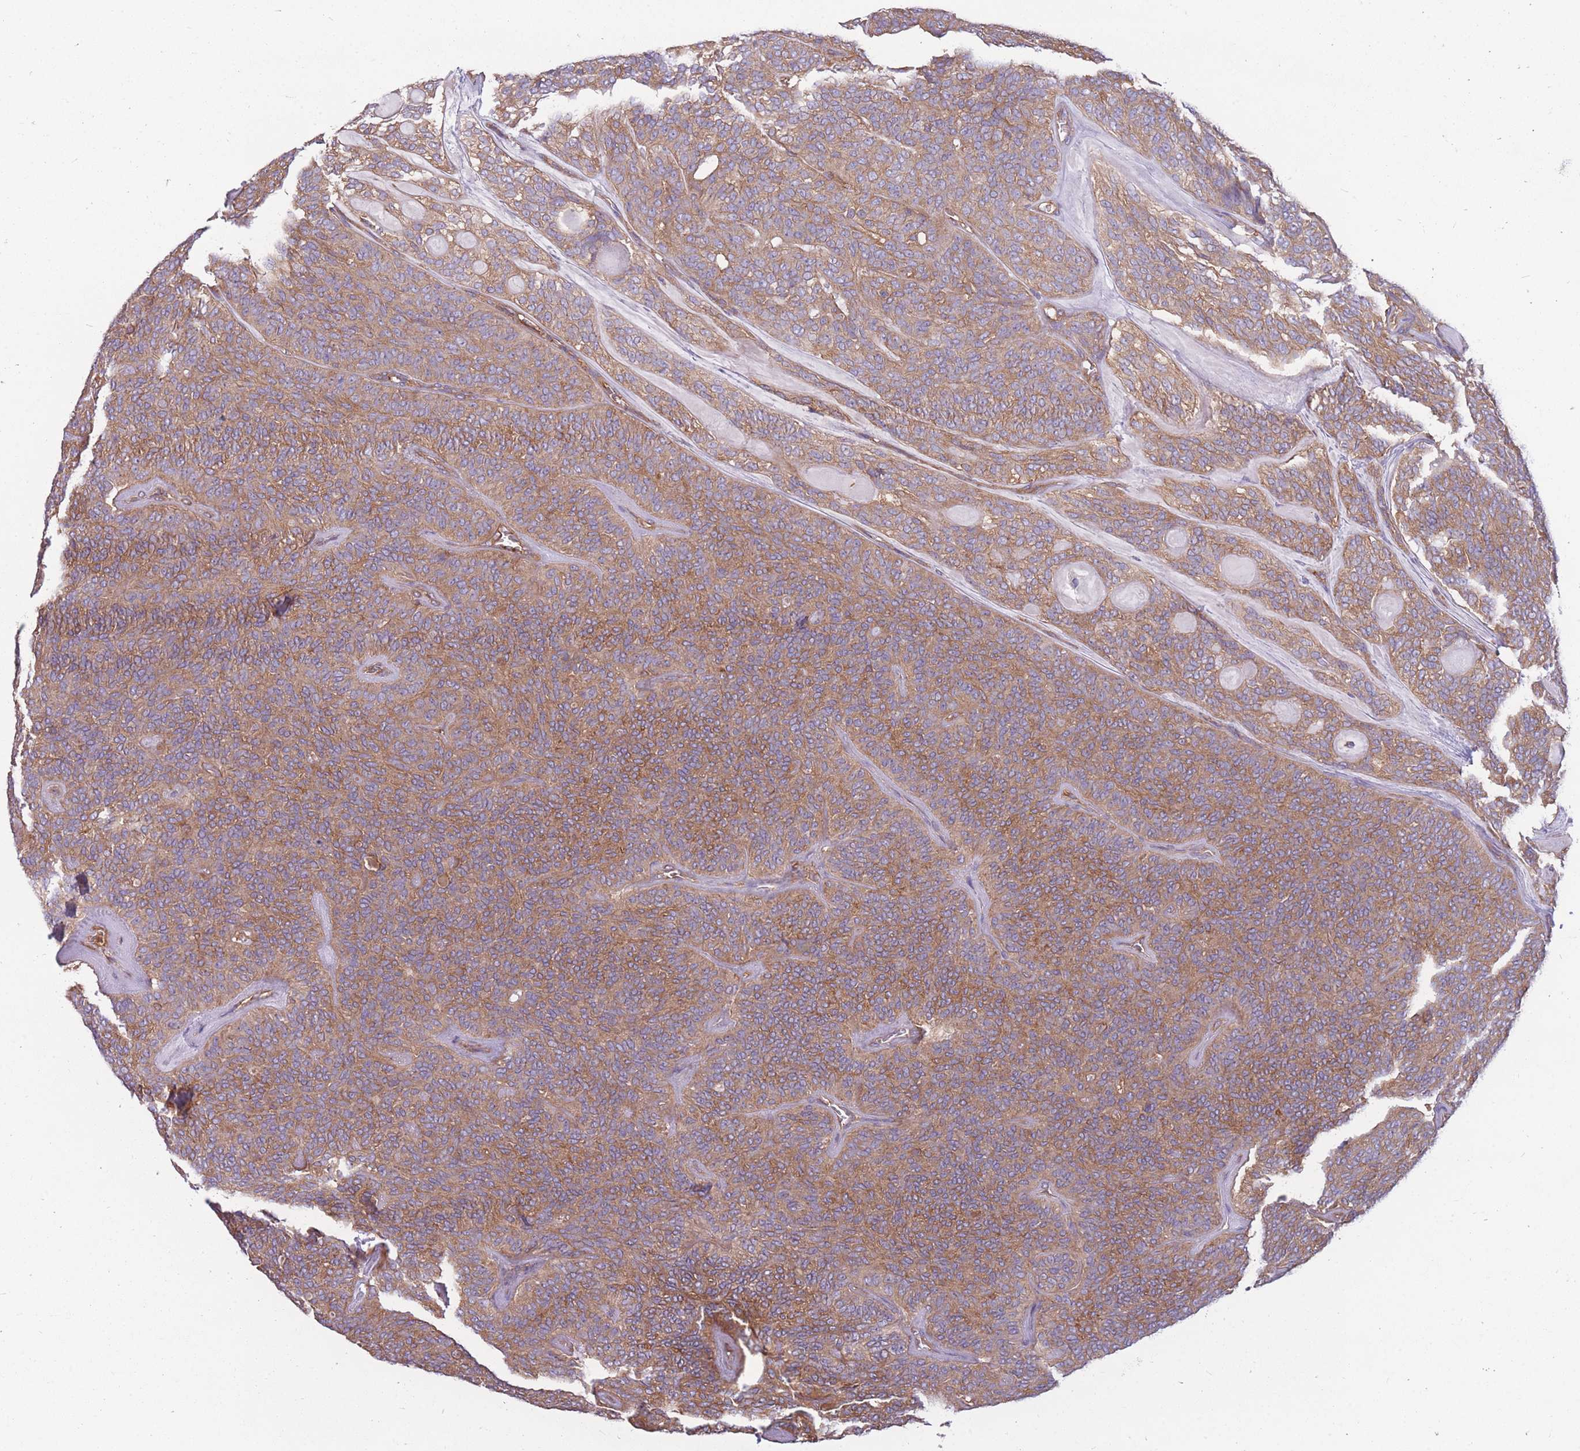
{"staining": {"intensity": "moderate", "quantity": ">75%", "location": "cytoplasmic/membranous"}, "tissue": "head and neck cancer", "cell_type": "Tumor cells", "image_type": "cancer", "snomed": [{"axis": "morphology", "description": "Adenocarcinoma, NOS"}, {"axis": "topography", "description": "Head-Neck"}], "caption": "IHC image of head and neck adenocarcinoma stained for a protein (brown), which exhibits medium levels of moderate cytoplasmic/membranous expression in approximately >75% of tumor cells.", "gene": "GGA1", "patient": {"sex": "male", "age": 66}}